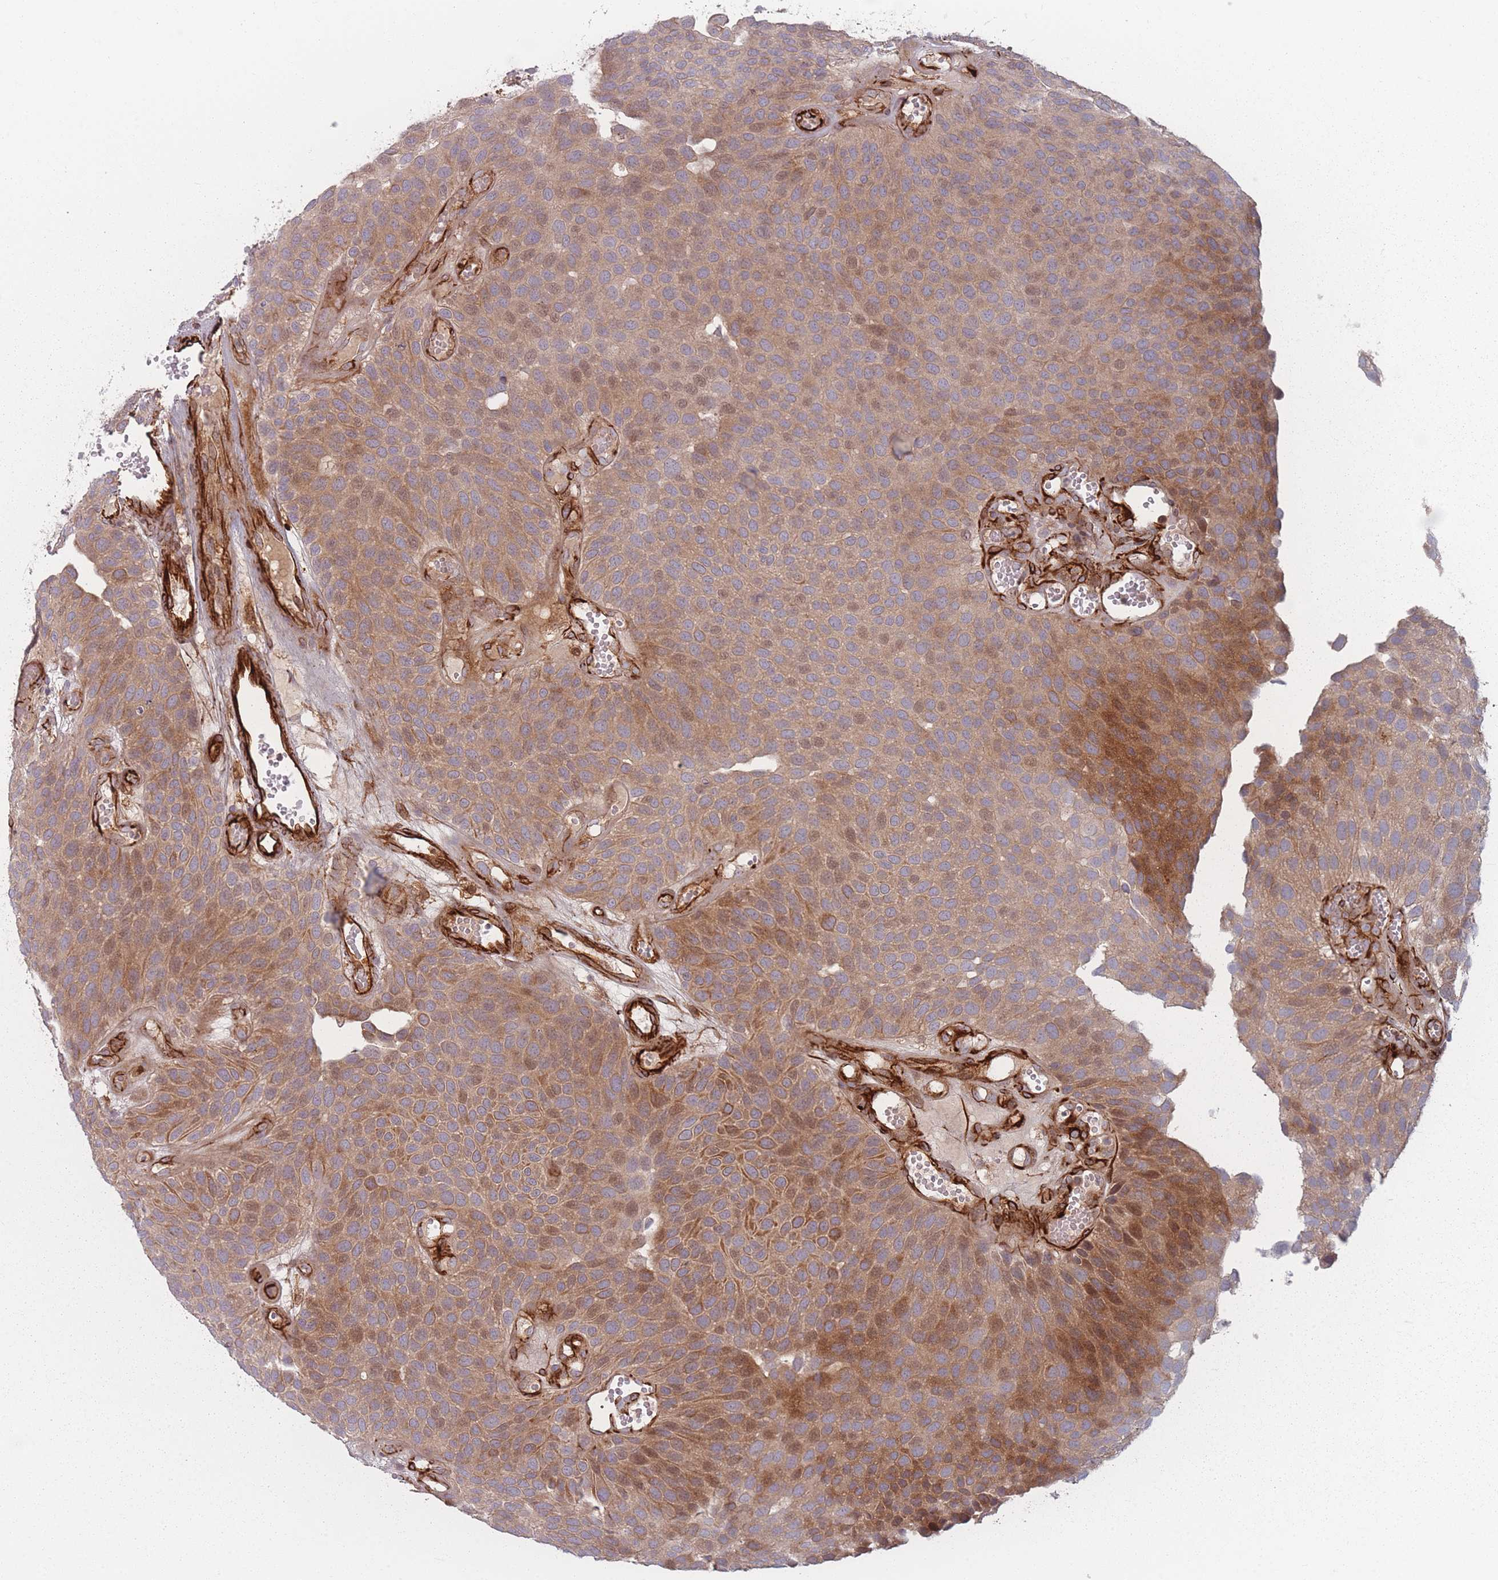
{"staining": {"intensity": "moderate", "quantity": ">75%", "location": "cytoplasmic/membranous"}, "tissue": "urothelial cancer", "cell_type": "Tumor cells", "image_type": "cancer", "snomed": [{"axis": "morphology", "description": "Urothelial carcinoma, Low grade"}, {"axis": "topography", "description": "Urinary bladder"}], "caption": "Protein analysis of low-grade urothelial carcinoma tissue displays moderate cytoplasmic/membranous staining in approximately >75% of tumor cells.", "gene": "EEF1AKMT2", "patient": {"sex": "male", "age": 89}}